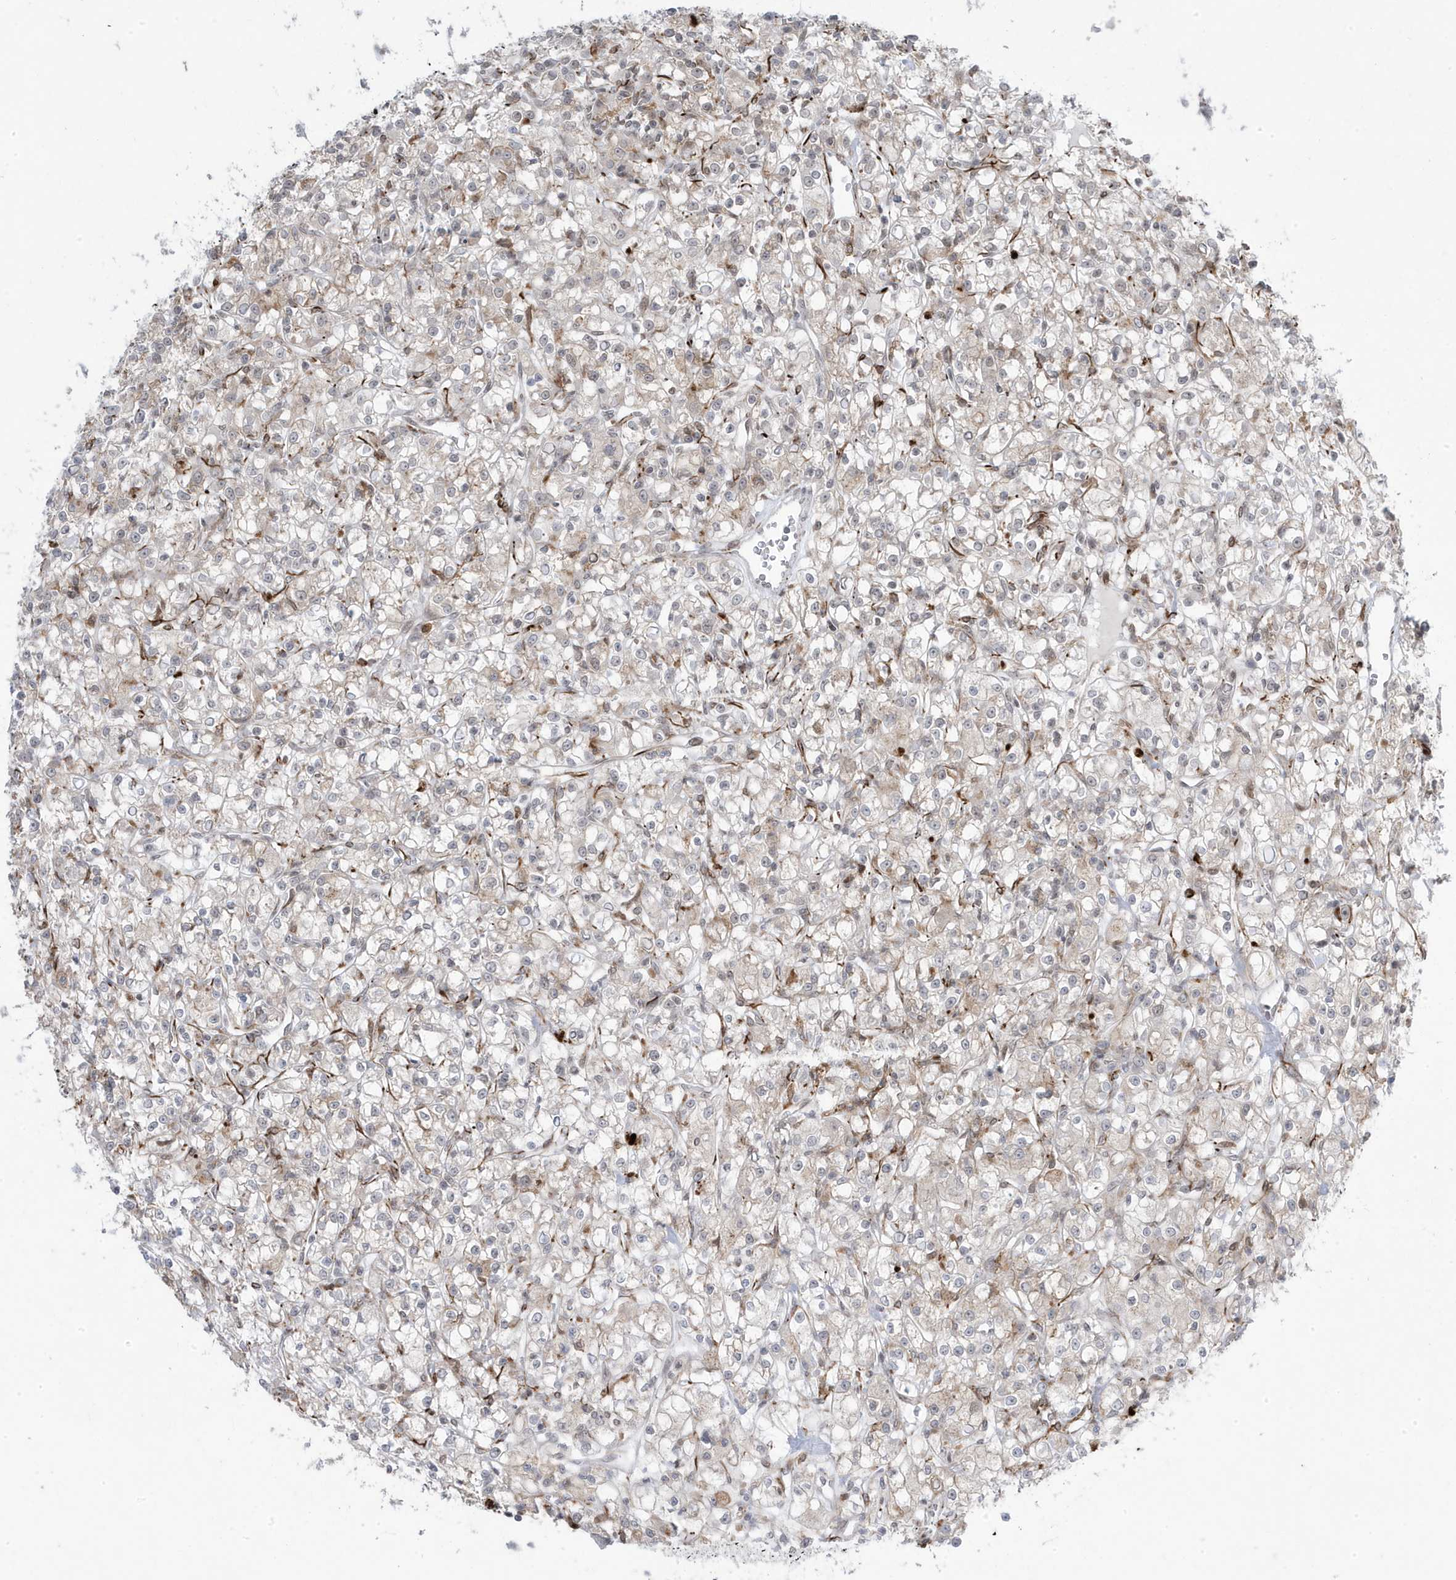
{"staining": {"intensity": "negative", "quantity": "none", "location": "none"}, "tissue": "renal cancer", "cell_type": "Tumor cells", "image_type": "cancer", "snomed": [{"axis": "morphology", "description": "Adenocarcinoma, NOS"}, {"axis": "topography", "description": "Kidney"}], "caption": "Immunohistochemical staining of renal cancer (adenocarcinoma) exhibits no significant positivity in tumor cells.", "gene": "ADAMTSL3", "patient": {"sex": "female", "age": 59}}